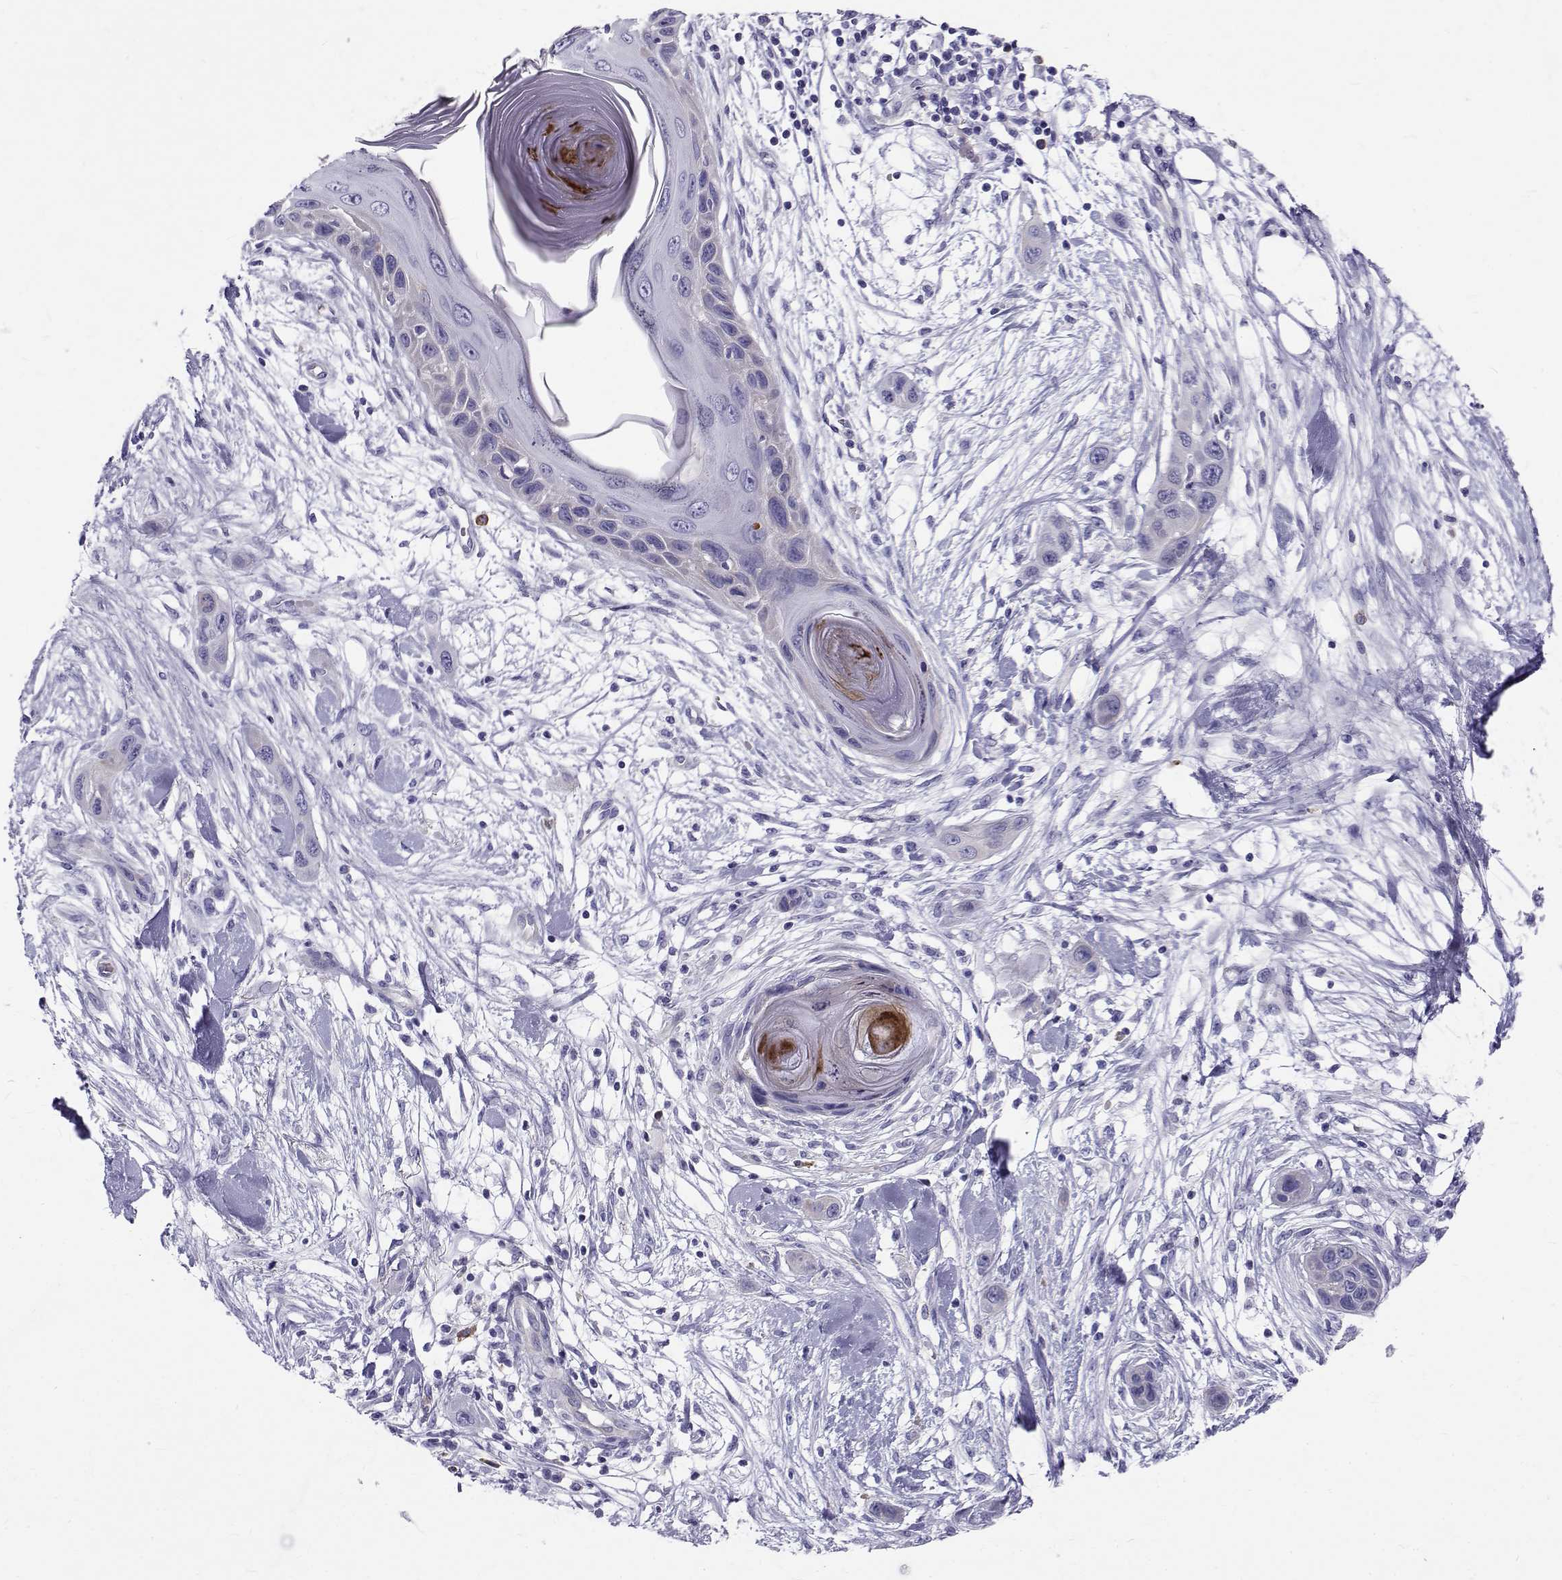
{"staining": {"intensity": "negative", "quantity": "none", "location": "none"}, "tissue": "skin cancer", "cell_type": "Tumor cells", "image_type": "cancer", "snomed": [{"axis": "morphology", "description": "Squamous cell carcinoma, NOS"}, {"axis": "topography", "description": "Skin"}], "caption": "The image reveals no staining of tumor cells in squamous cell carcinoma (skin). The staining was performed using DAB (3,3'-diaminobenzidine) to visualize the protein expression in brown, while the nuclei were stained in blue with hematoxylin (Magnification: 20x).", "gene": "IGSF1", "patient": {"sex": "male", "age": 79}}